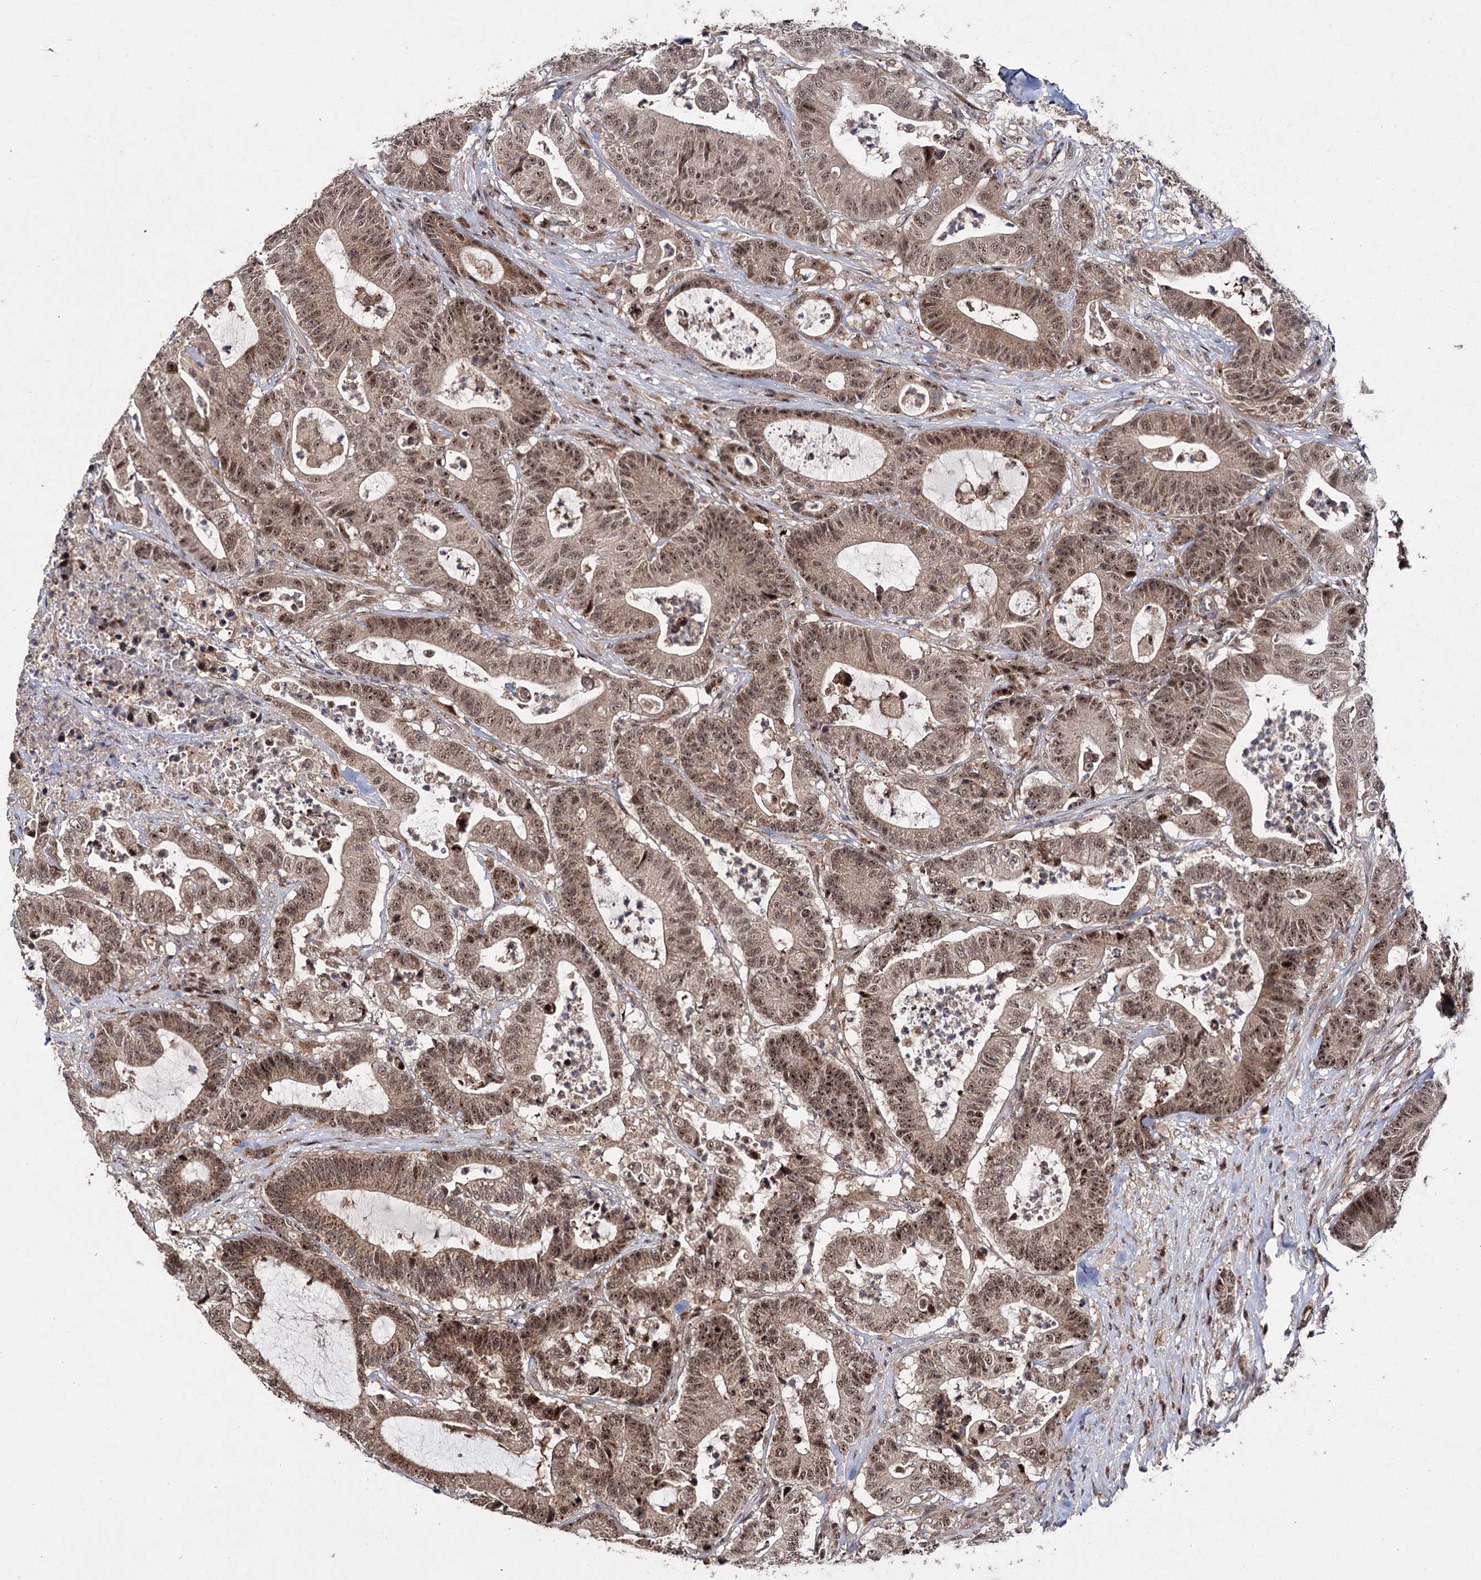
{"staining": {"intensity": "moderate", "quantity": ">75%", "location": "cytoplasmic/membranous,nuclear"}, "tissue": "colorectal cancer", "cell_type": "Tumor cells", "image_type": "cancer", "snomed": [{"axis": "morphology", "description": "Adenocarcinoma, NOS"}, {"axis": "topography", "description": "Colon"}], "caption": "Immunohistochemical staining of human colorectal adenocarcinoma displays medium levels of moderate cytoplasmic/membranous and nuclear positivity in approximately >75% of tumor cells. (brown staining indicates protein expression, while blue staining denotes nuclei).", "gene": "MKNK2", "patient": {"sex": "female", "age": 84}}